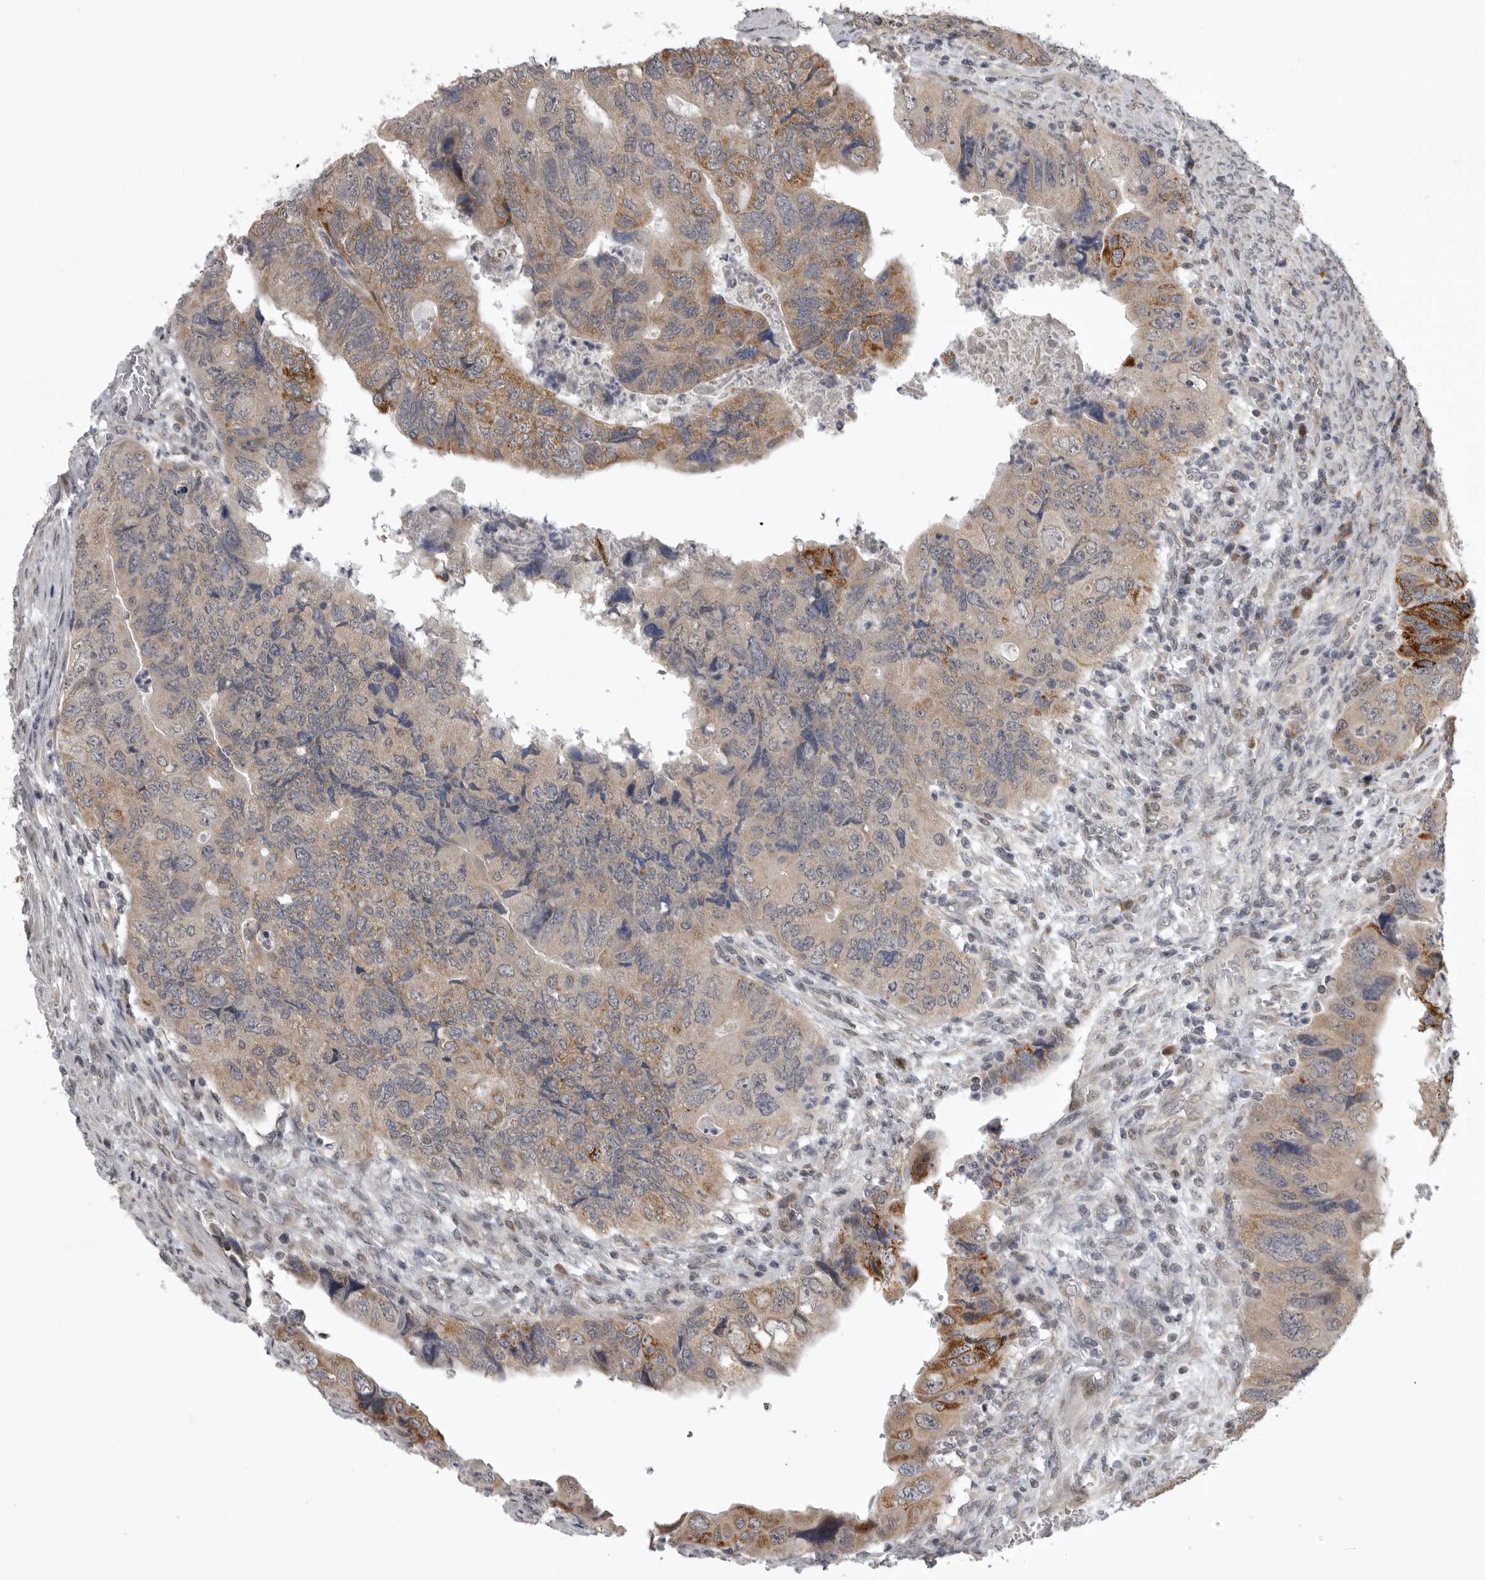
{"staining": {"intensity": "moderate", "quantity": "25%-75%", "location": "cytoplasmic/membranous"}, "tissue": "colorectal cancer", "cell_type": "Tumor cells", "image_type": "cancer", "snomed": [{"axis": "morphology", "description": "Adenocarcinoma, NOS"}, {"axis": "topography", "description": "Rectum"}], "caption": "Protein analysis of adenocarcinoma (colorectal) tissue shows moderate cytoplasmic/membranous staining in approximately 25%-75% of tumor cells.", "gene": "C1orf109", "patient": {"sex": "male", "age": 63}}